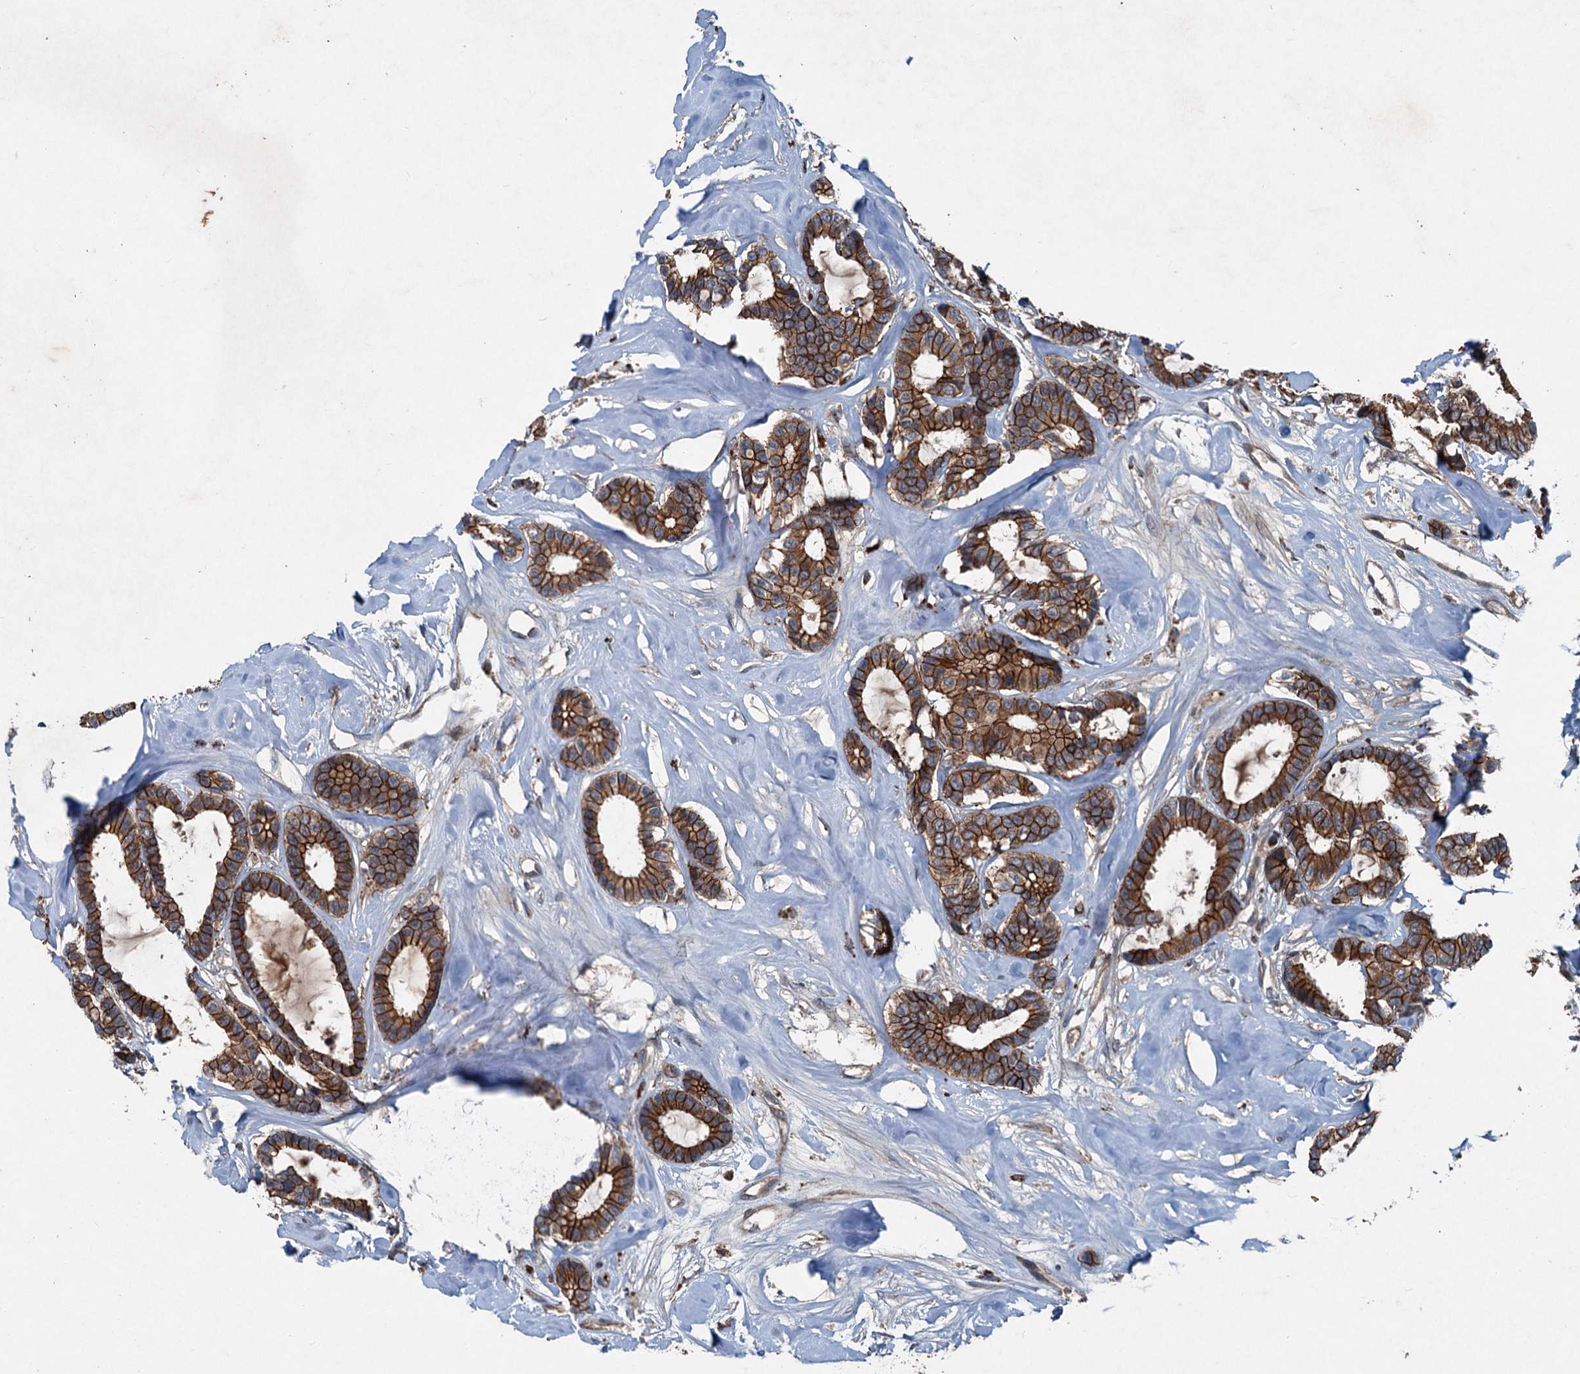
{"staining": {"intensity": "strong", "quantity": ">75%", "location": "cytoplasmic/membranous"}, "tissue": "breast cancer", "cell_type": "Tumor cells", "image_type": "cancer", "snomed": [{"axis": "morphology", "description": "Duct carcinoma"}, {"axis": "topography", "description": "Breast"}], "caption": "Protein staining of breast cancer (invasive ductal carcinoma) tissue shows strong cytoplasmic/membranous staining in about >75% of tumor cells. The staining was performed using DAB, with brown indicating positive protein expression. Nuclei are stained blue with hematoxylin.", "gene": "N4BP2L2", "patient": {"sex": "female", "age": 87}}